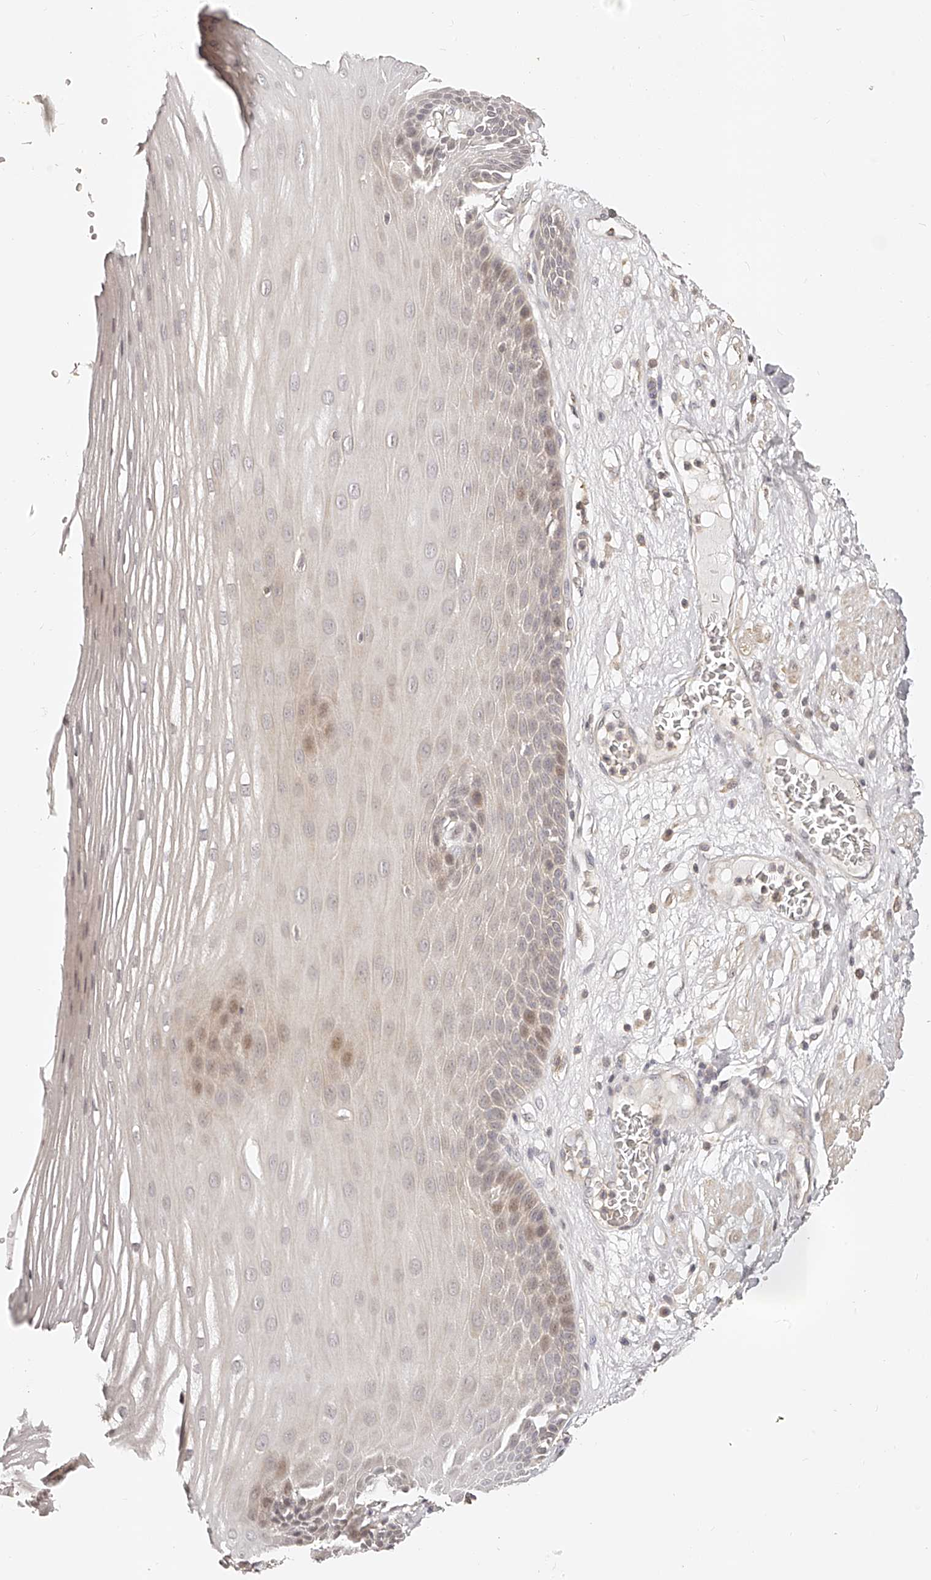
{"staining": {"intensity": "weak", "quantity": "<25%", "location": "nuclear"}, "tissue": "esophagus", "cell_type": "Squamous epithelial cells", "image_type": "normal", "snomed": [{"axis": "morphology", "description": "Normal tissue, NOS"}, {"axis": "topography", "description": "Esophagus"}], "caption": "IHC of unremarkable human esophagus shows no expression in squamous epithelial cells.", "gene": "ZNF789", "patient": {"sex": "male", "age": 62}}